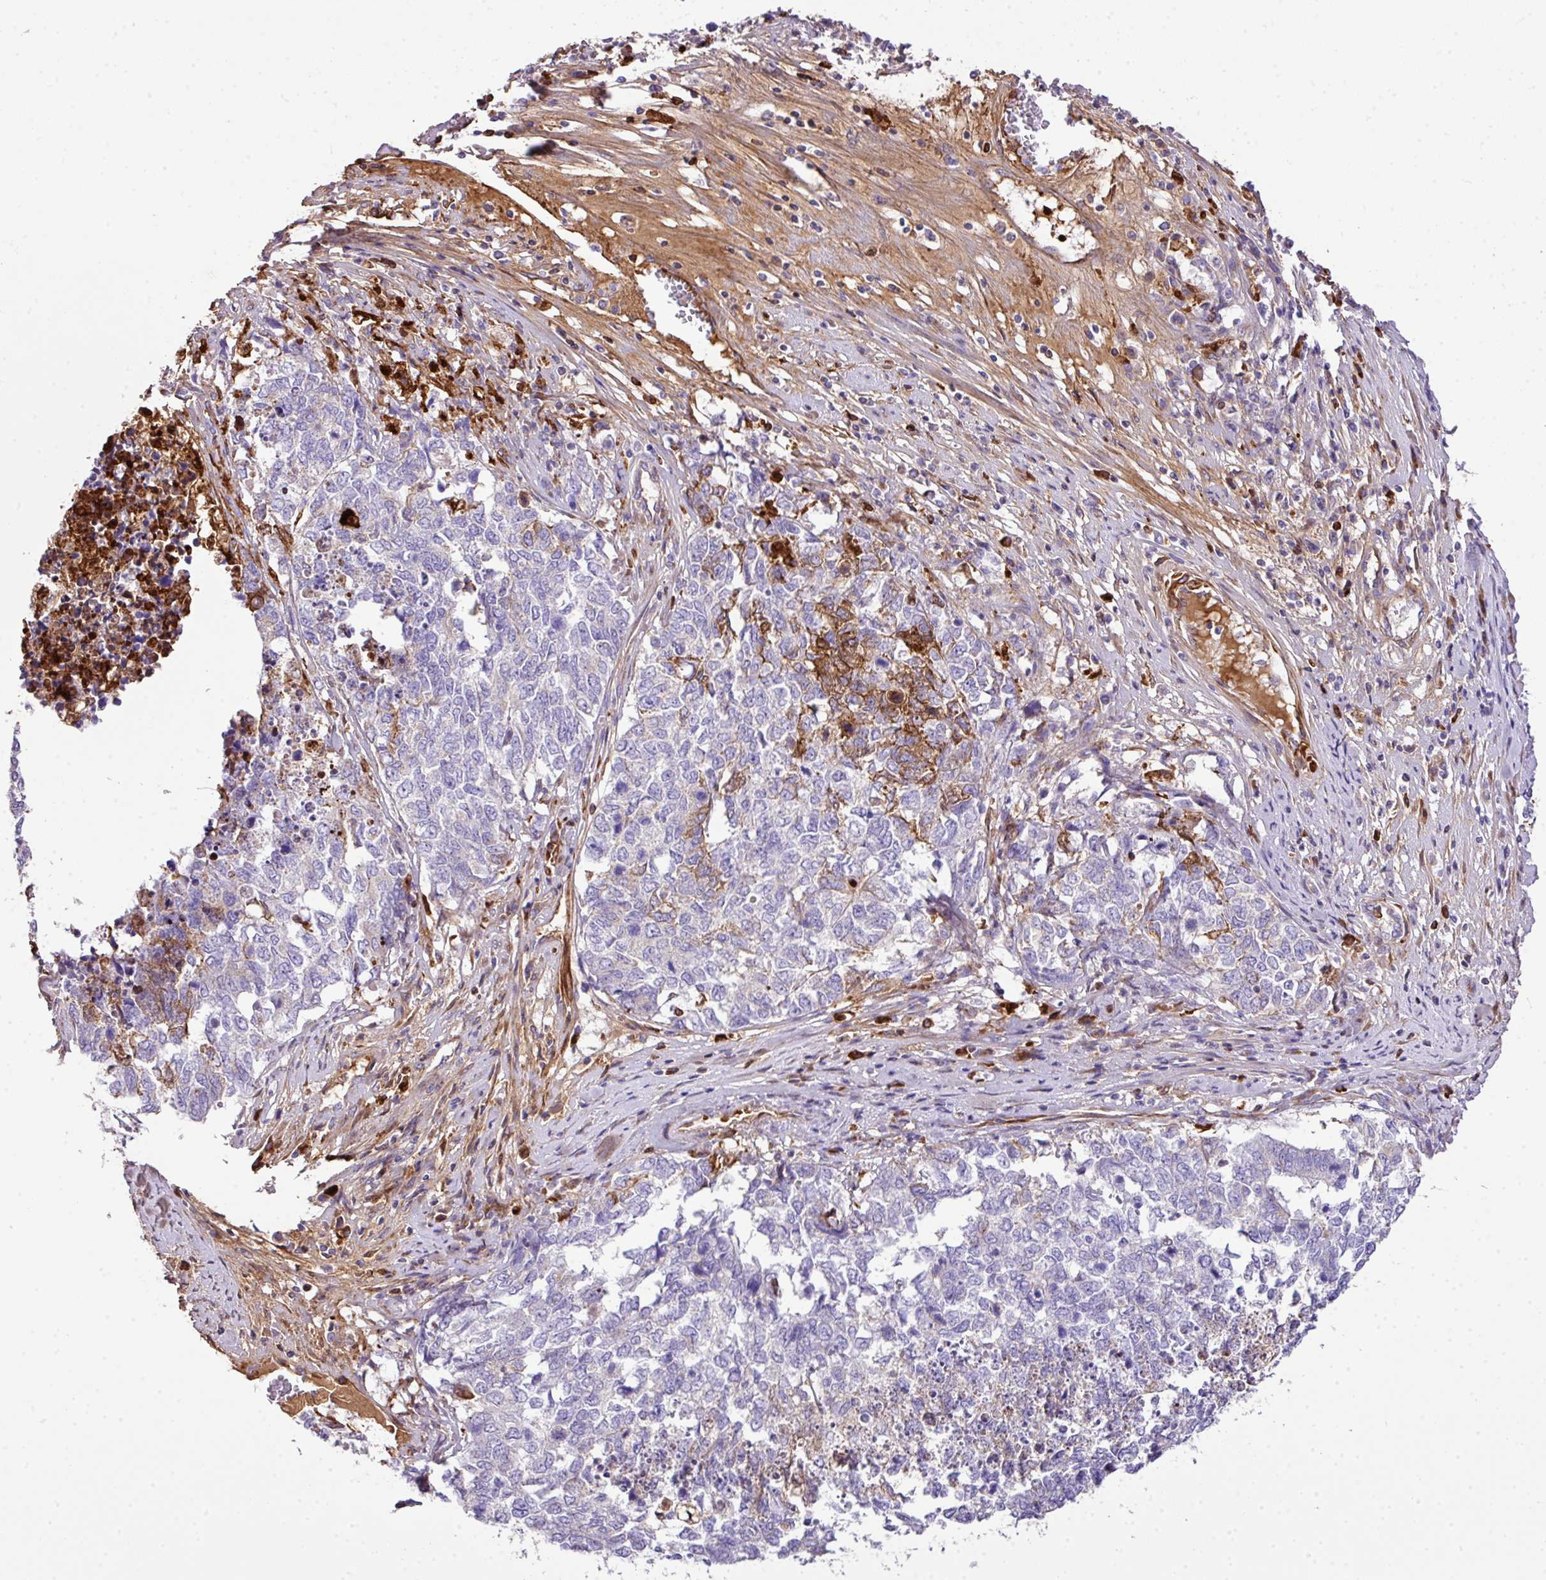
{"staining": {"intensity": "moderate", "quantity": "<25%", "location": "cytoplasmic/membranous"}, "tissue": "cervical cancer", "cell_type": "Tumor cells", "image_type": "cancer", "snomed": [{"axis": "morphology", "description": "Squamous cell carcinoma, NOS"}, {"axis": "topography", "description": "Cervix"}], "caption": "Immunohistochemistry (DAB (3,3'-diaminobenzidine)) staining of cervical cancer displays moderate cytoplasmic/membranous protein staining in about <25% of tumor cells.", "gene": "CTXN2", "patient": {"sex": "female", "age": 63}}